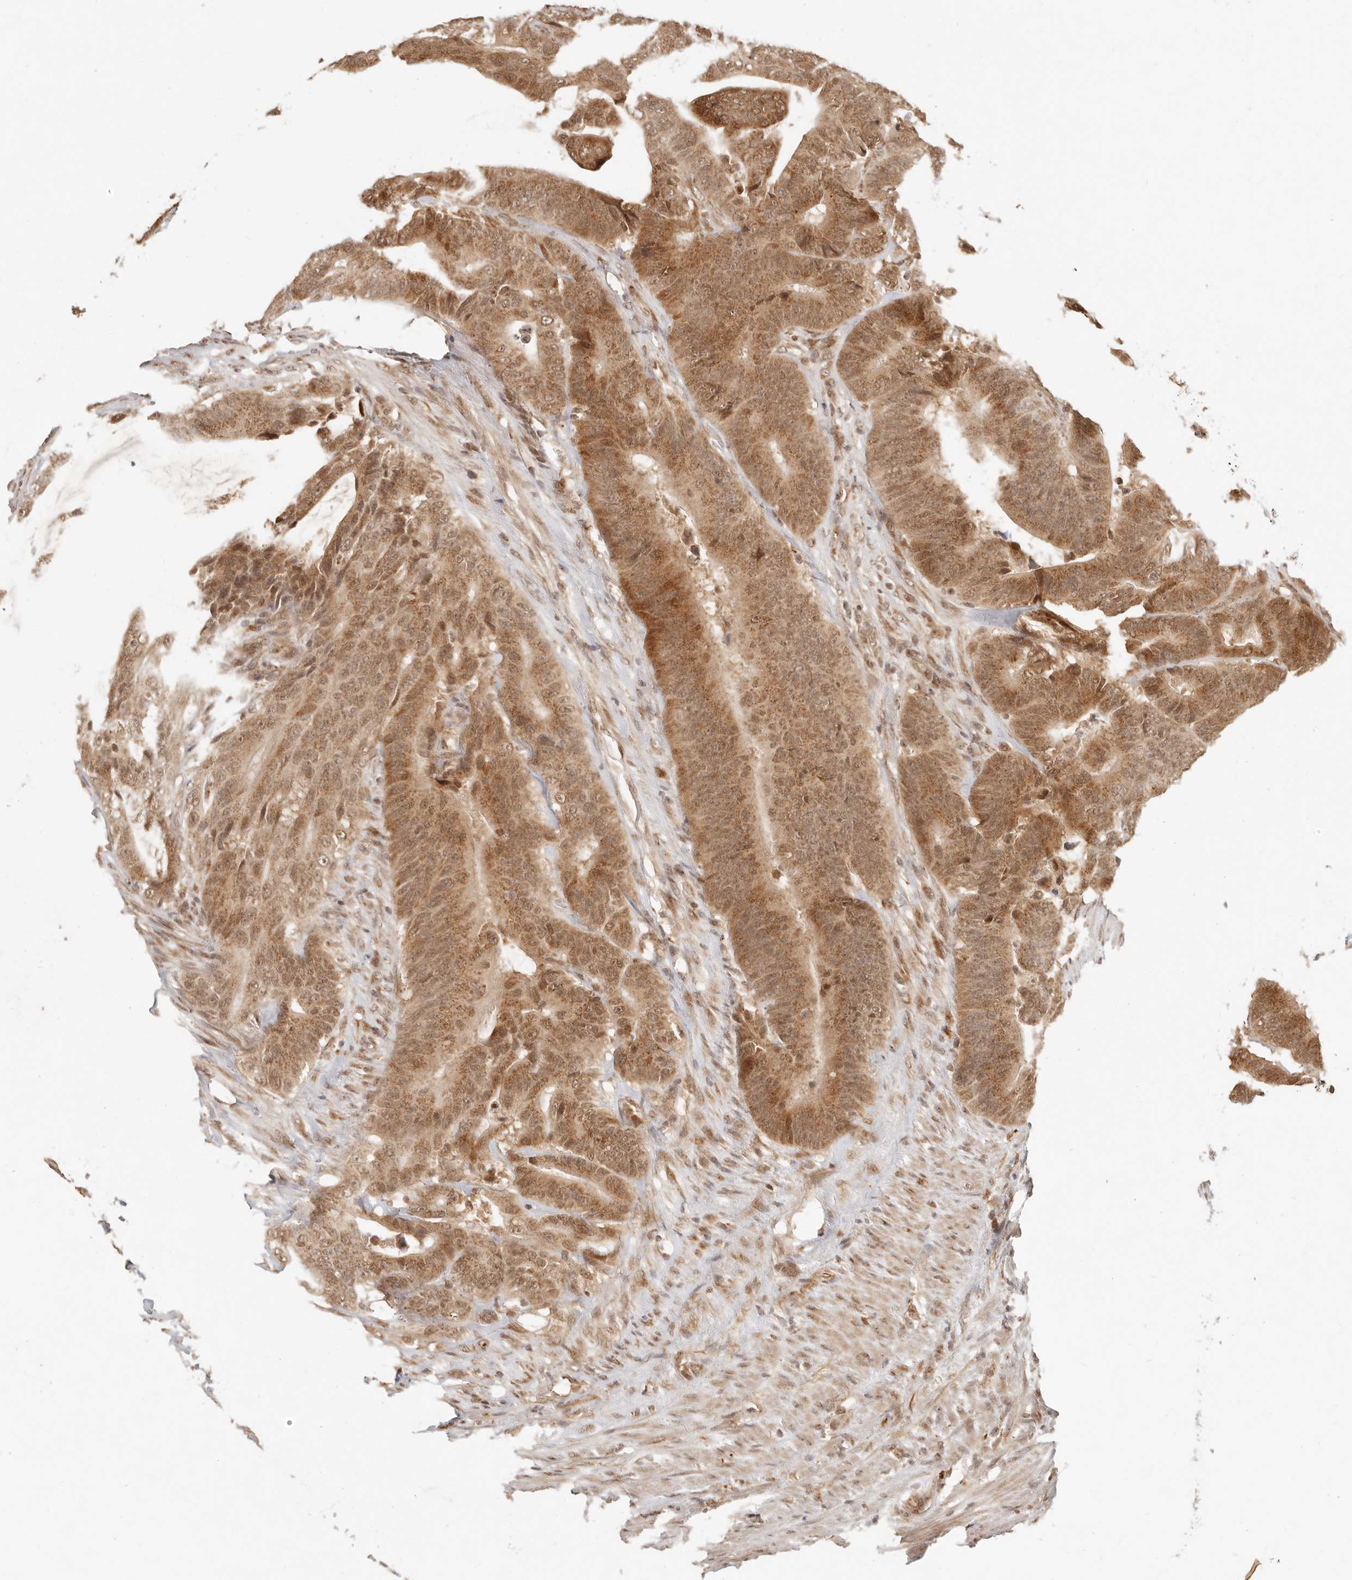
{"staining": {"intensity": "moderate", "quantity": ">75%", "location": "cytoplasmic/membranous,nuclear"}, "tissue": "colorectal cancer", "cell_type": "Tumor cells", "image_type": "cancer", "snomed": [{"axis": "morphology", "description": "Adenocarcinoma, NOS"}, {"axis": "topography", "description": "Colon"}], "caption": "This micrograph demonstrates adenocarcinoma (colorectal) stained with immunohistochemistry (IHC) to label a protein in brown. The cytoplasmic/membranous and nuclear of tumor cells show moderate positivity for the protein. Nuclei are counter-stained blue.", "gene": "INTS11", "patient": {"sex": "male", "age": 83}}